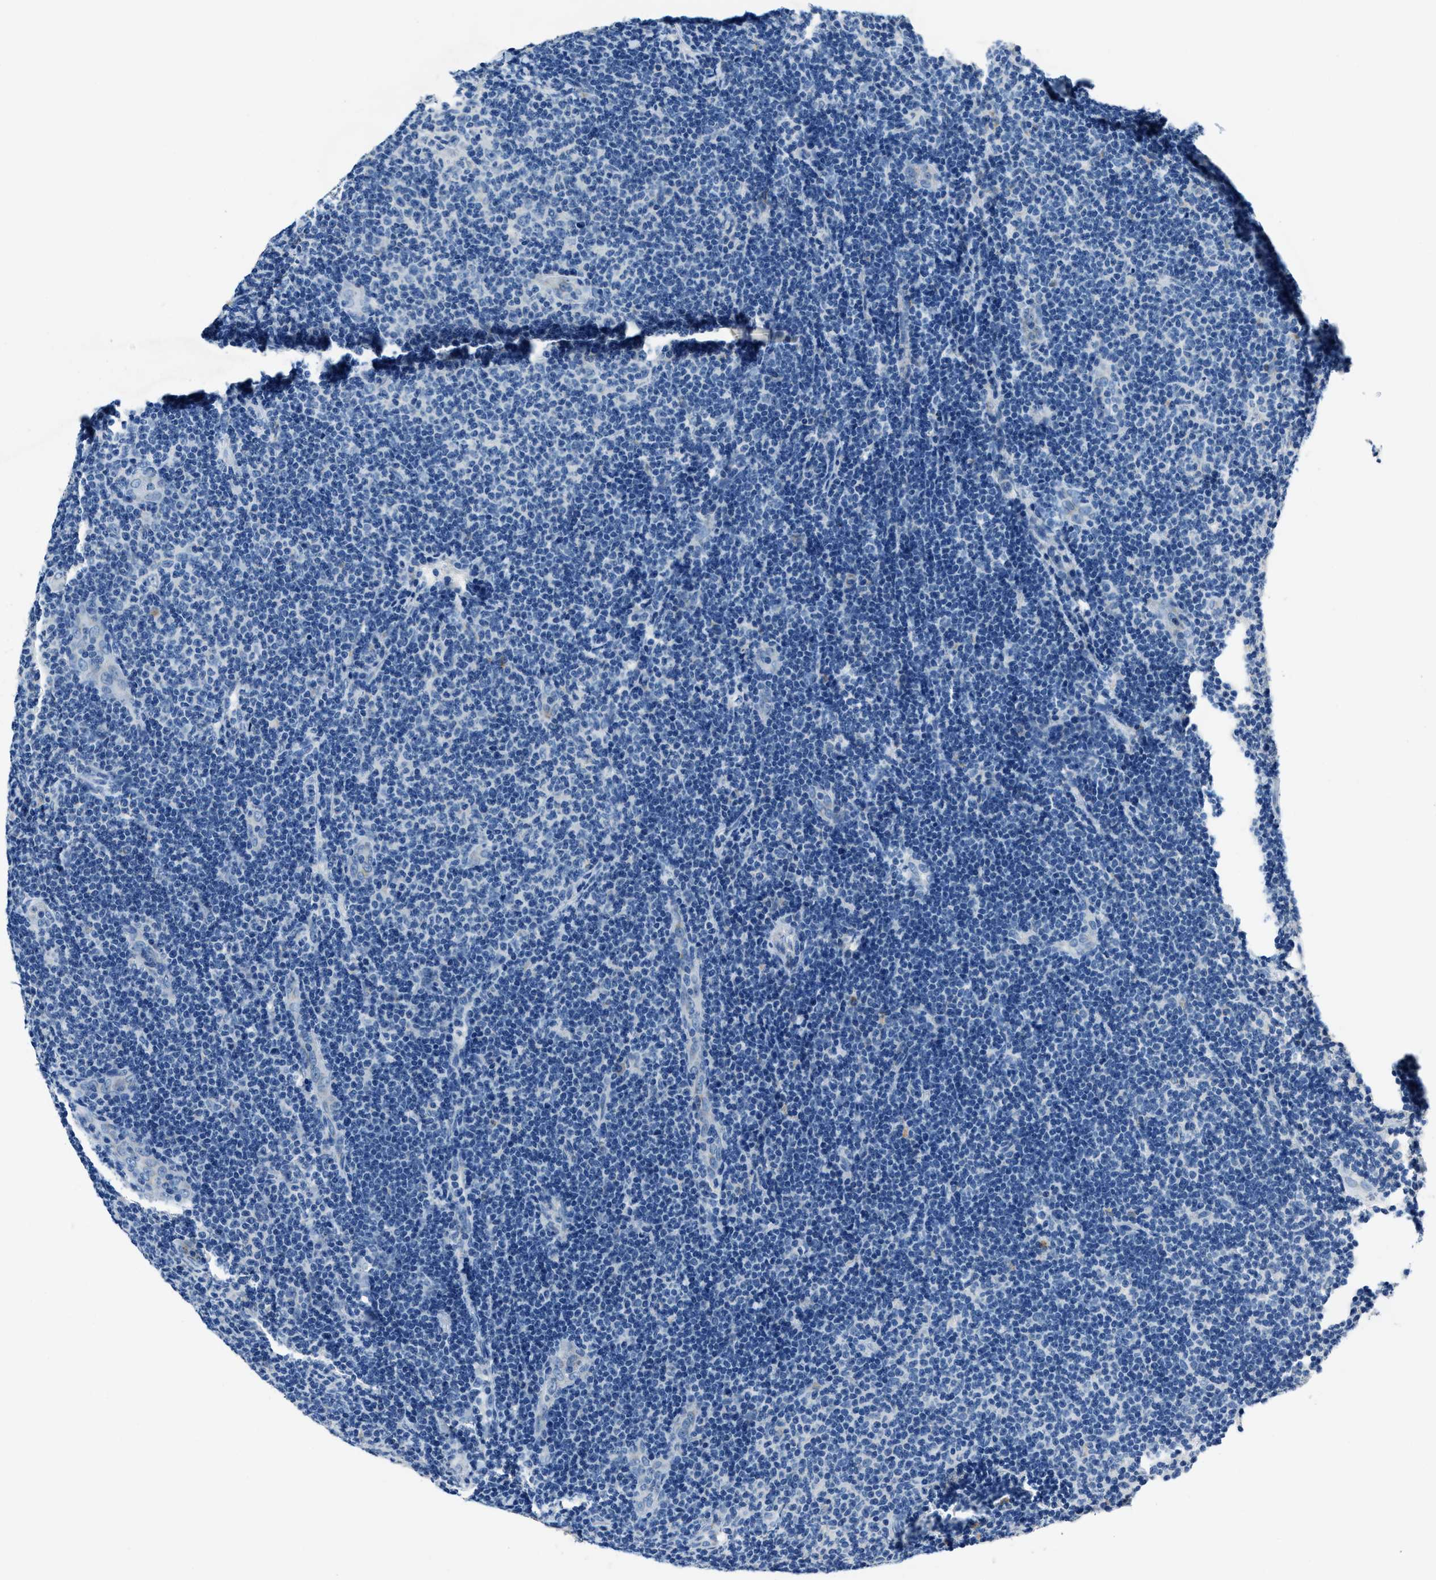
{"staining": {"intensity": "negative", "quantity": "none", "location": "none"}, "tissue": "lymphoma", "cell_type": "Tumor cells", "image_type": "cancer", "snomed": [{"axis": "morphology", "description": "Malignant lymphoma, non-Hodgkin's type, Low grade"}, {"axis": "topography", "description": "Lymph node"}], "caption": "An immunohistochemistry (IHC) photomicrograph of lymphoma is shown. There is no staining in tumor cells of lymphoma.", "gene": "ADAM2", "patient": {"sex": "male", "age": 83}}